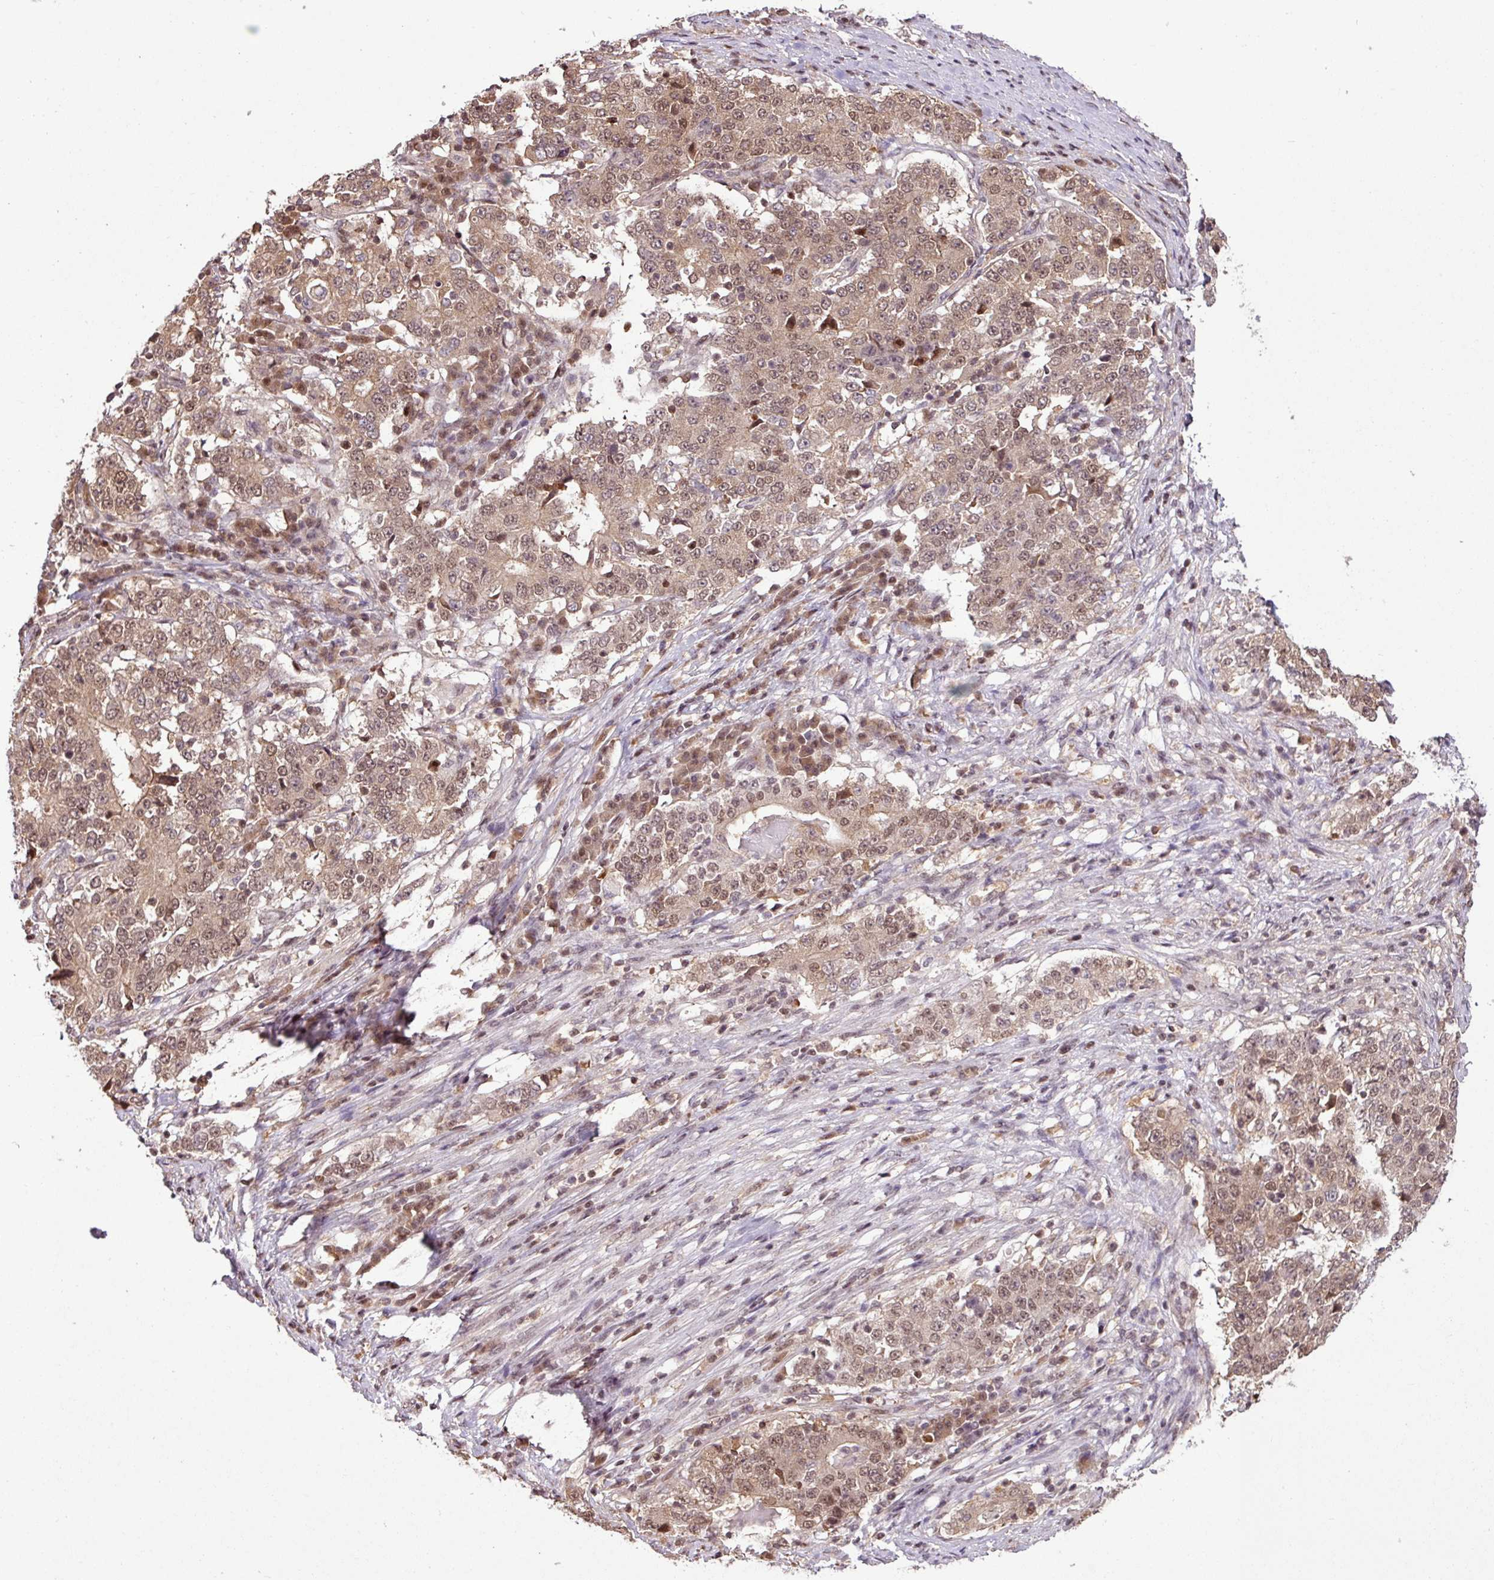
{"staining": {"intensity": "moderate", "quantity": ">75%", "location": "cytoplasmic/membranous,nuclear"}, "tissue": "stomach cancer", "cell_type": "Tumor cells", "image_type": "cancer", "snomed": [{"axis": "morphology", "description": "Adenocarcinoma, NOS"}, {"axis": "topography", "description": "Stomach"}], "caption": "A high-resolution micrograph shows IHC staining of stomach cancer, which demonstrates moderate cytoplasmic/membranous and nuclear staining in about >75% of tumor cells. (DAB (3,3'-diaminobenzidine) = brown stain, brightfield microscopy at high magnification).", "gene": "ITPKC", "patient": {"sex": "male", "age": 59}}